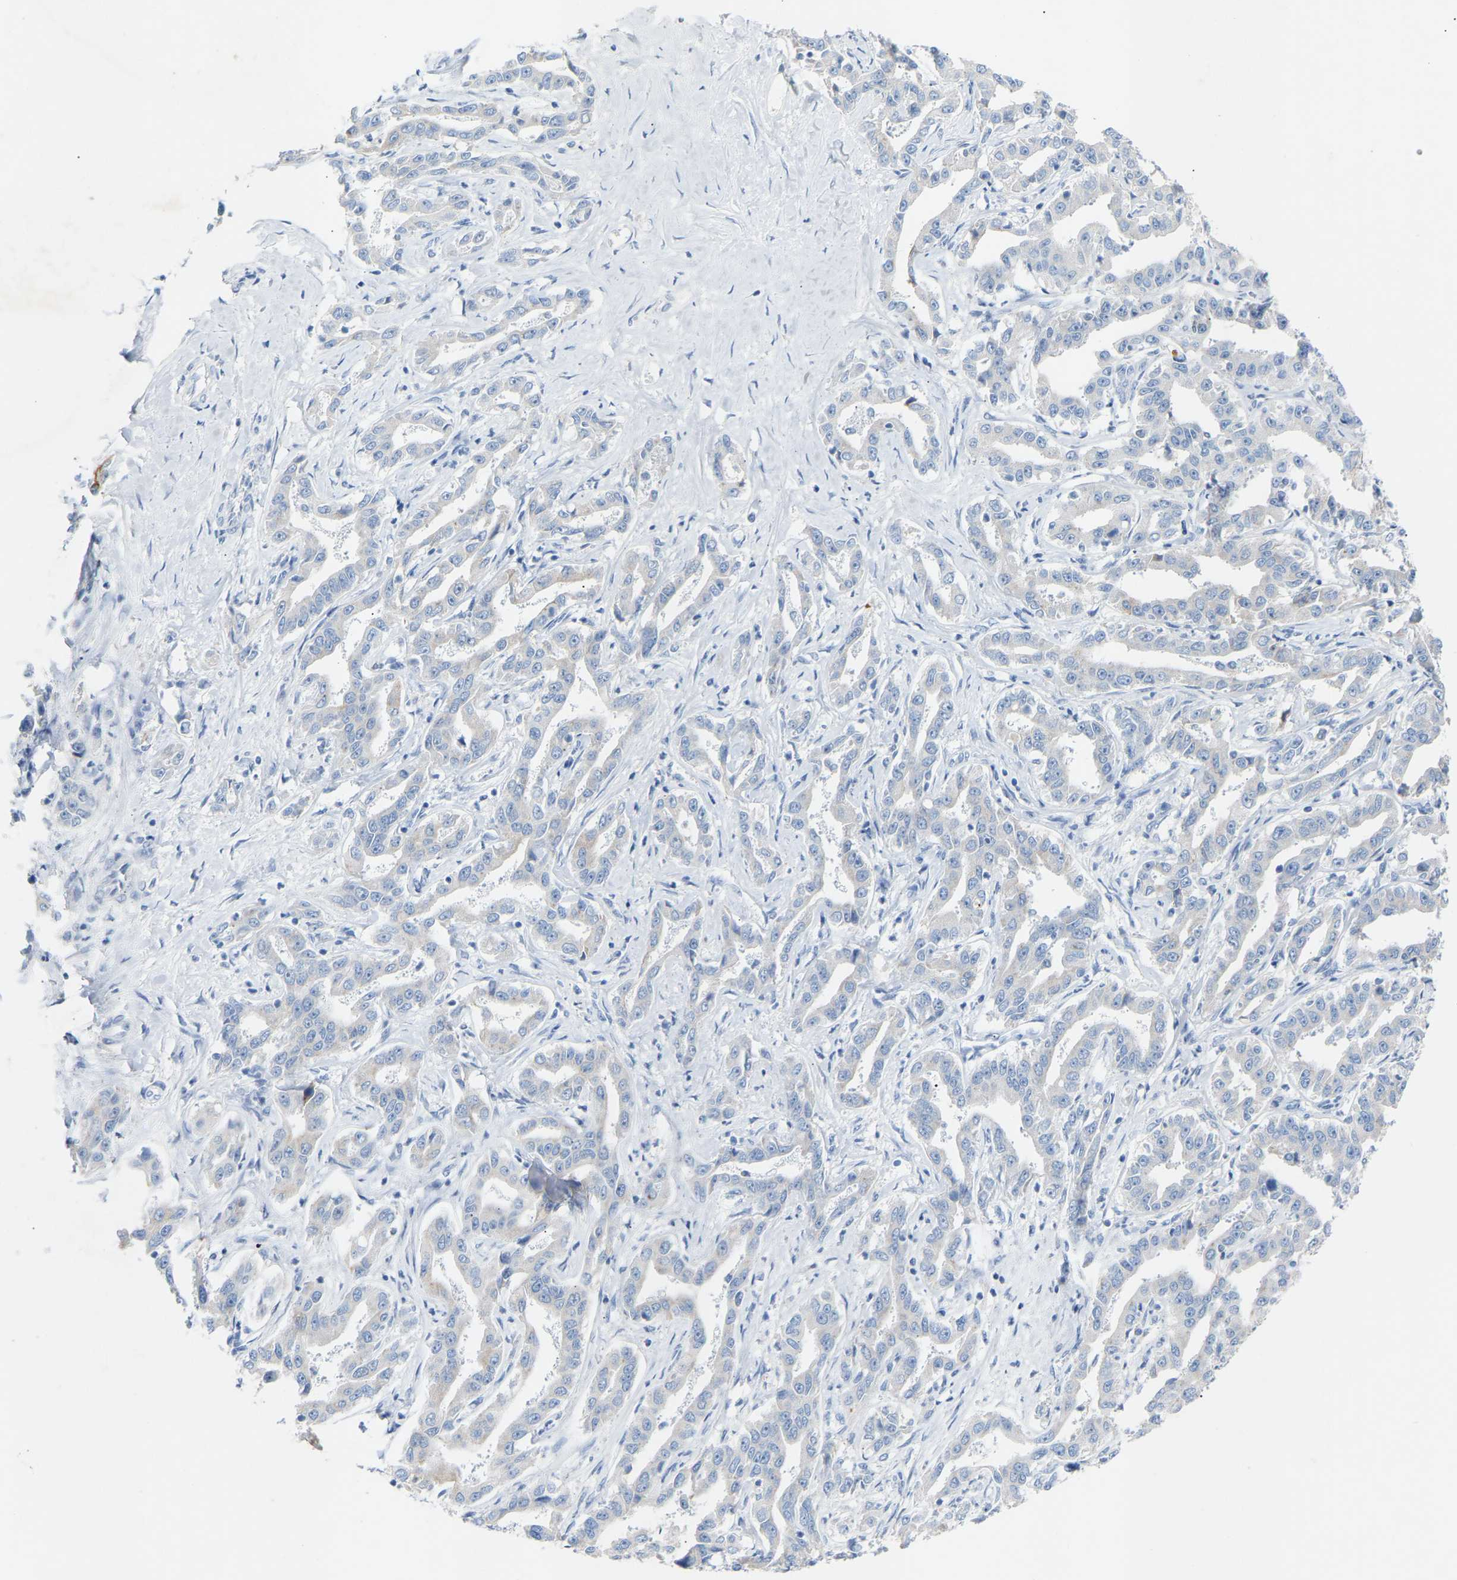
{"staining": {"intensity": "negative", "quantity": "none", "location": "none"}, "tissue": "liver cancer", "cell_type": "Tumor cells", "image_type": "cancer", "snomed": [{"axis": "morphology", "description": "Cholangiocarcinoma"}, {"axis": "topography", "description": "Liver"}], "caption": "Human liver cancer (cholangiocarcinoma) stained for a protein using IHC shows no expression in tumor cells.", "gene": "PEX1", "patient": {"sex": "male", "age": 59}}